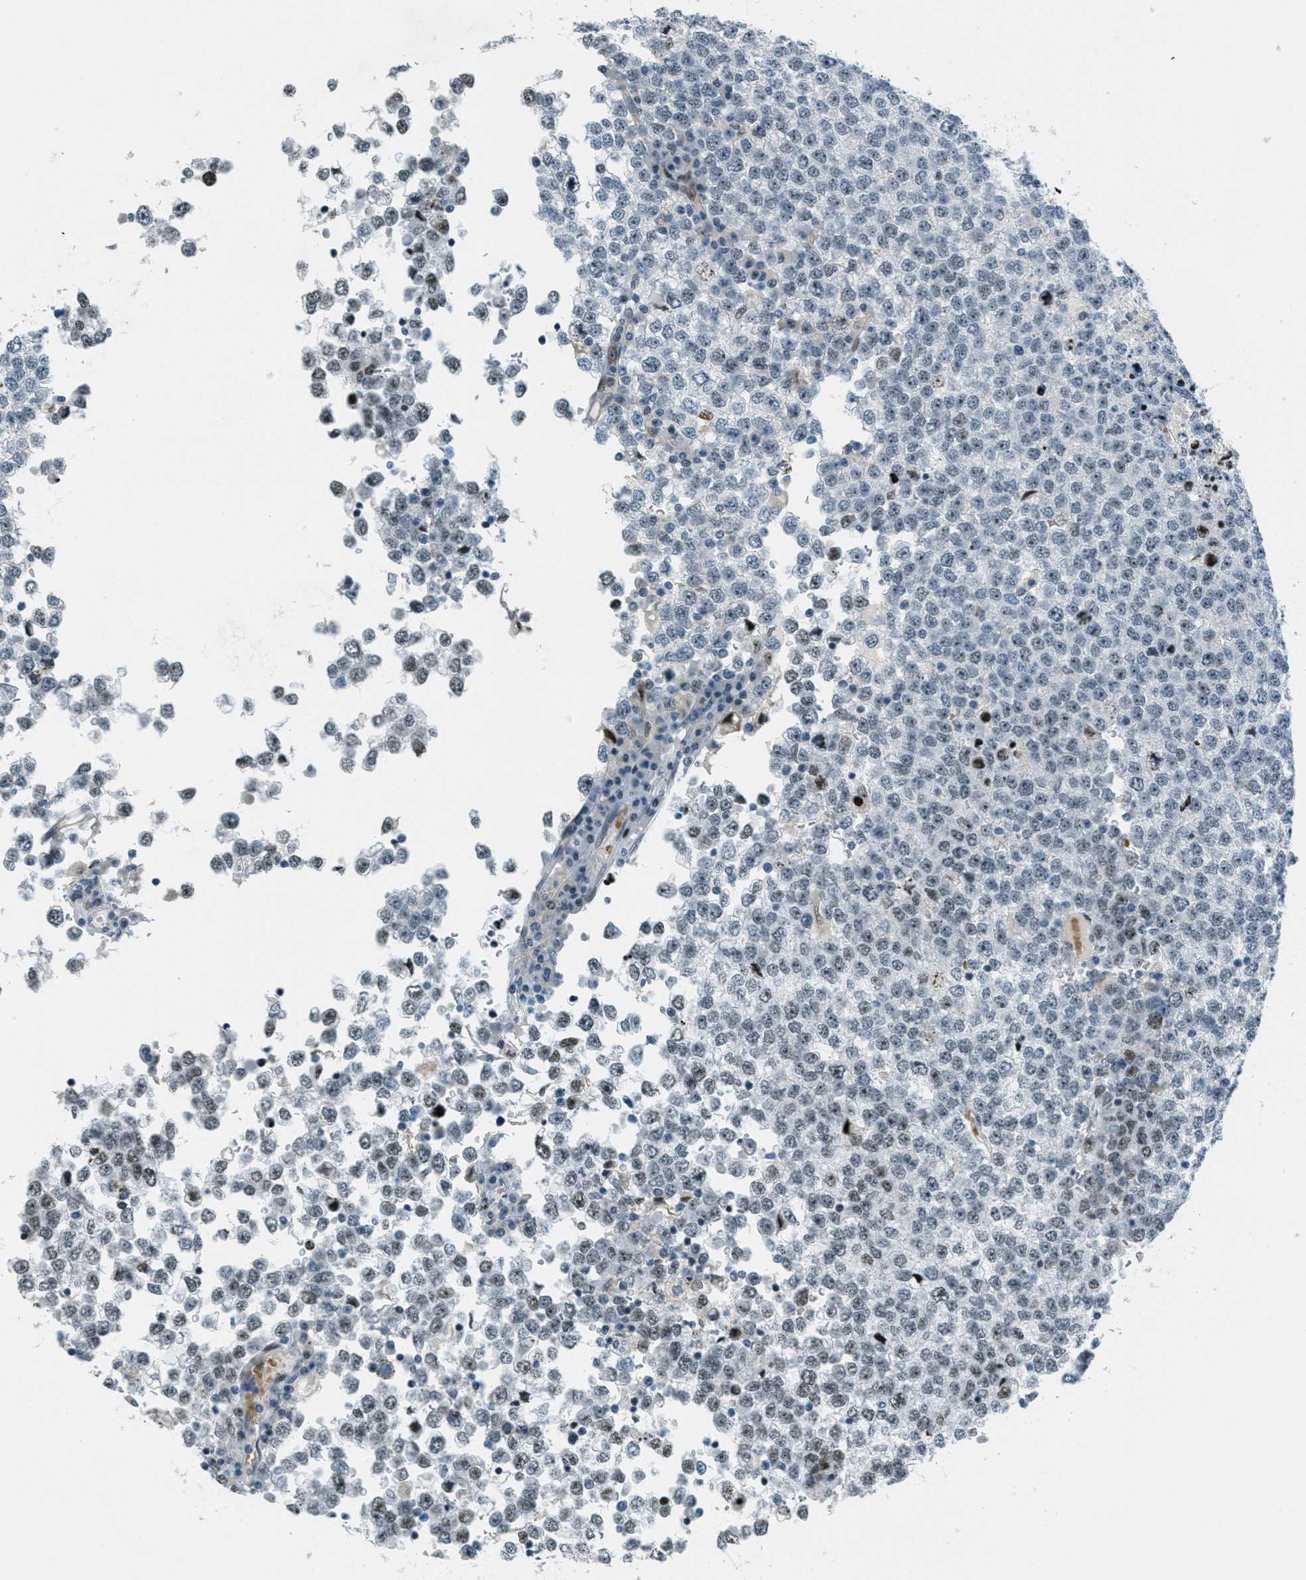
{"staining": {"intensity": "negative", "quantity": "none", "location": "none"}, "tissue": "testis cancer", "cell_type": "Tumor cells", "image_type": "cancer", "snomed": [{"axis": "morphology", "description": "Seminoma, NOS"}, {"axis": "topography", "description": "Testis"}], "caption": "High power microscopy photomicrograph of an immunohistochemistry (IHC) image of testis cancer (seminoma), revealing no significant staining in tumor cells.", "gene": "ZDHHC23", "patient": {"sex": "male", "age": 65}}